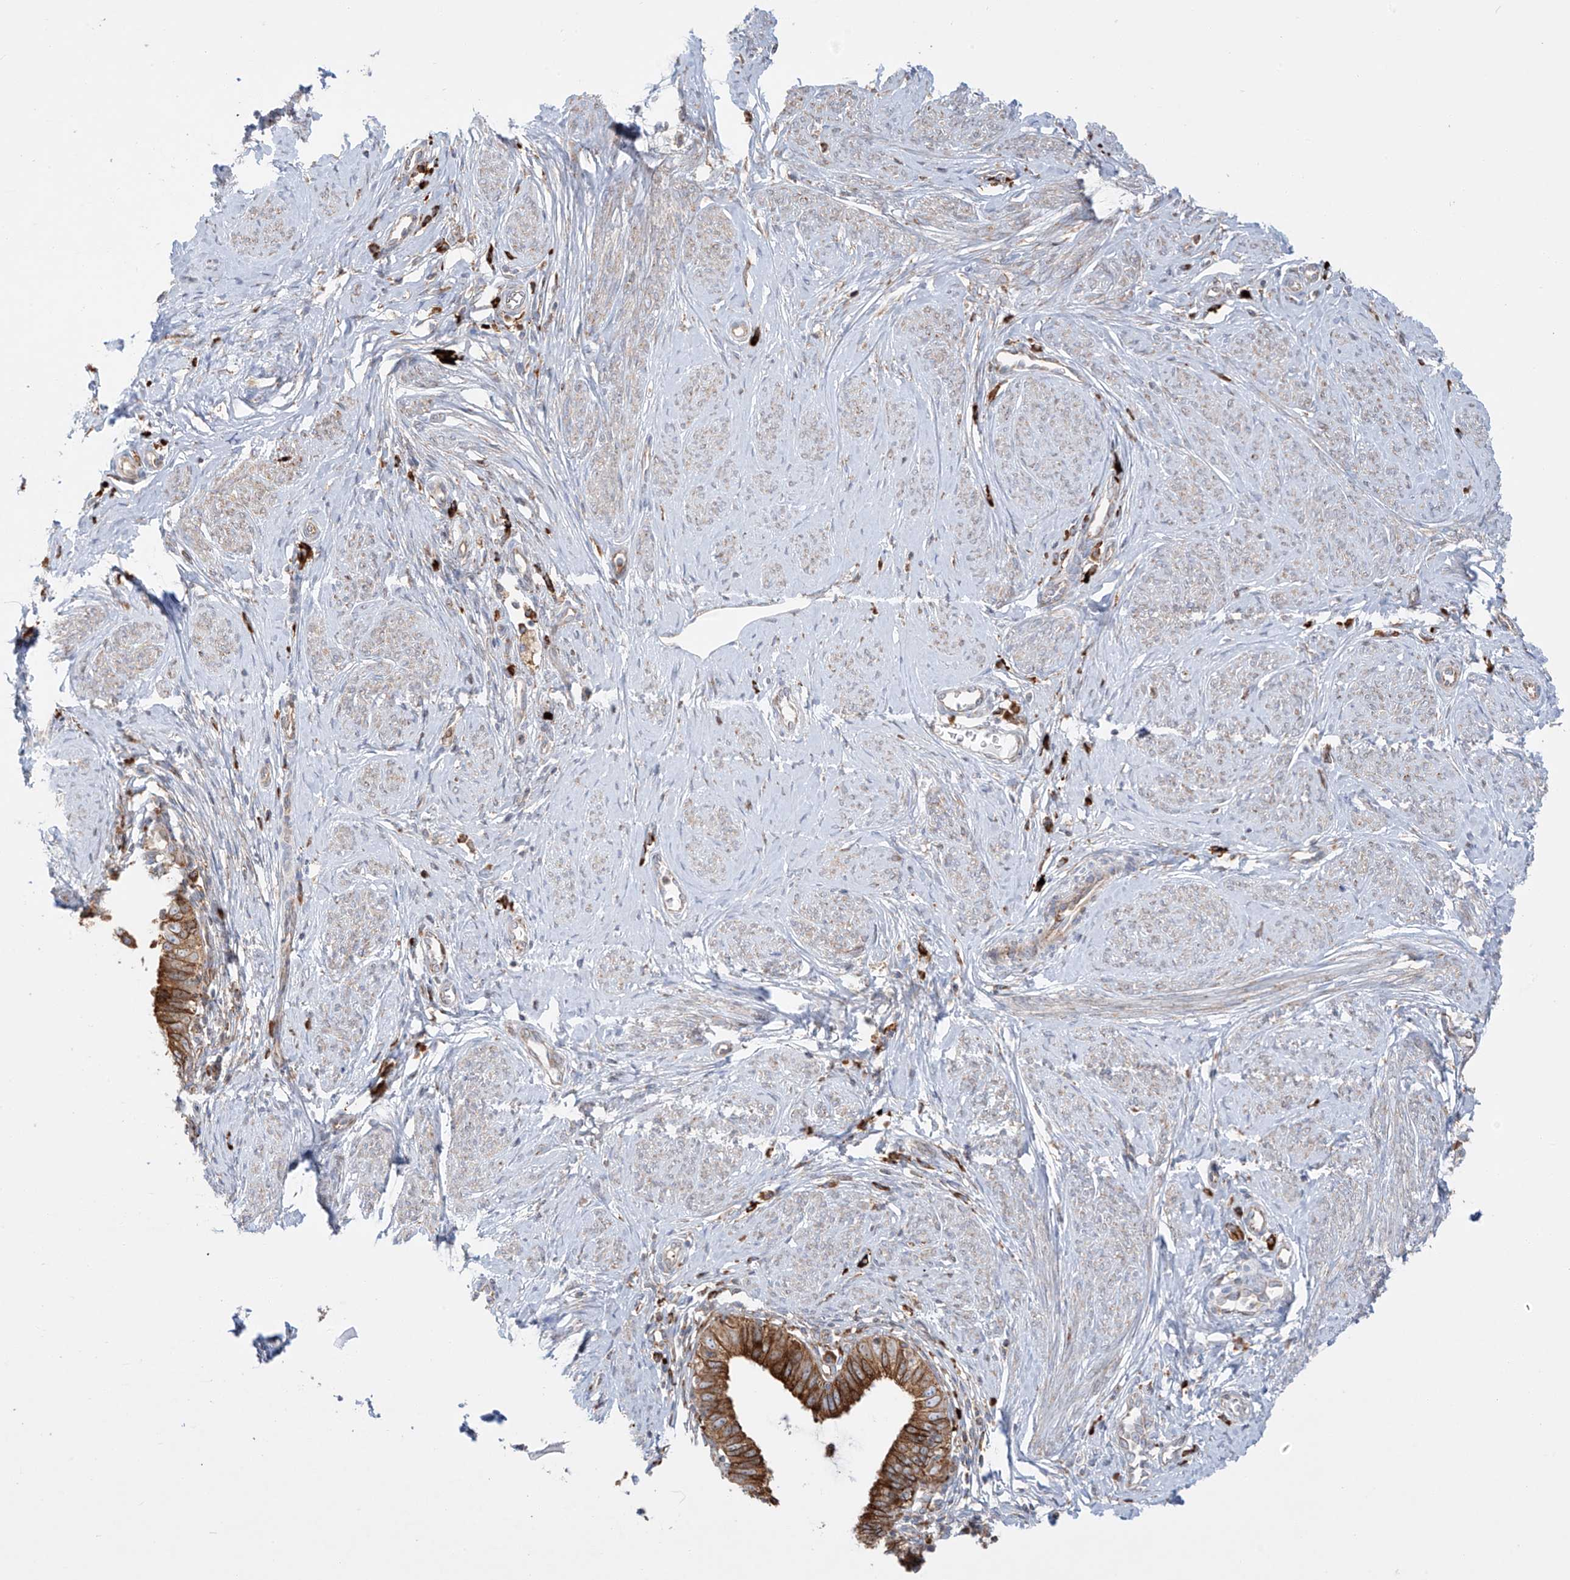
{"staining": {"intensity": "strong", "quantity": "25%-75%", "location": "cytoplasmic/membranous"}, "tissue": "cervical cancer", "cell_type": "Tumor cells", "image_type": "cancer", "snomed": [{"axis": "morphology", "description": "Adenocarcinoma, NOS"}, {"axis": "topography", "description": "Cervix"}], "caption": "Protein staining of adenocarcinoma (cervical) tissue displays strong cytoplasmic/membranous positivity in approximately 25%-75% of tumor cells.", "gene": "MX1", "patient": {"sex": "female", "age": 36}}